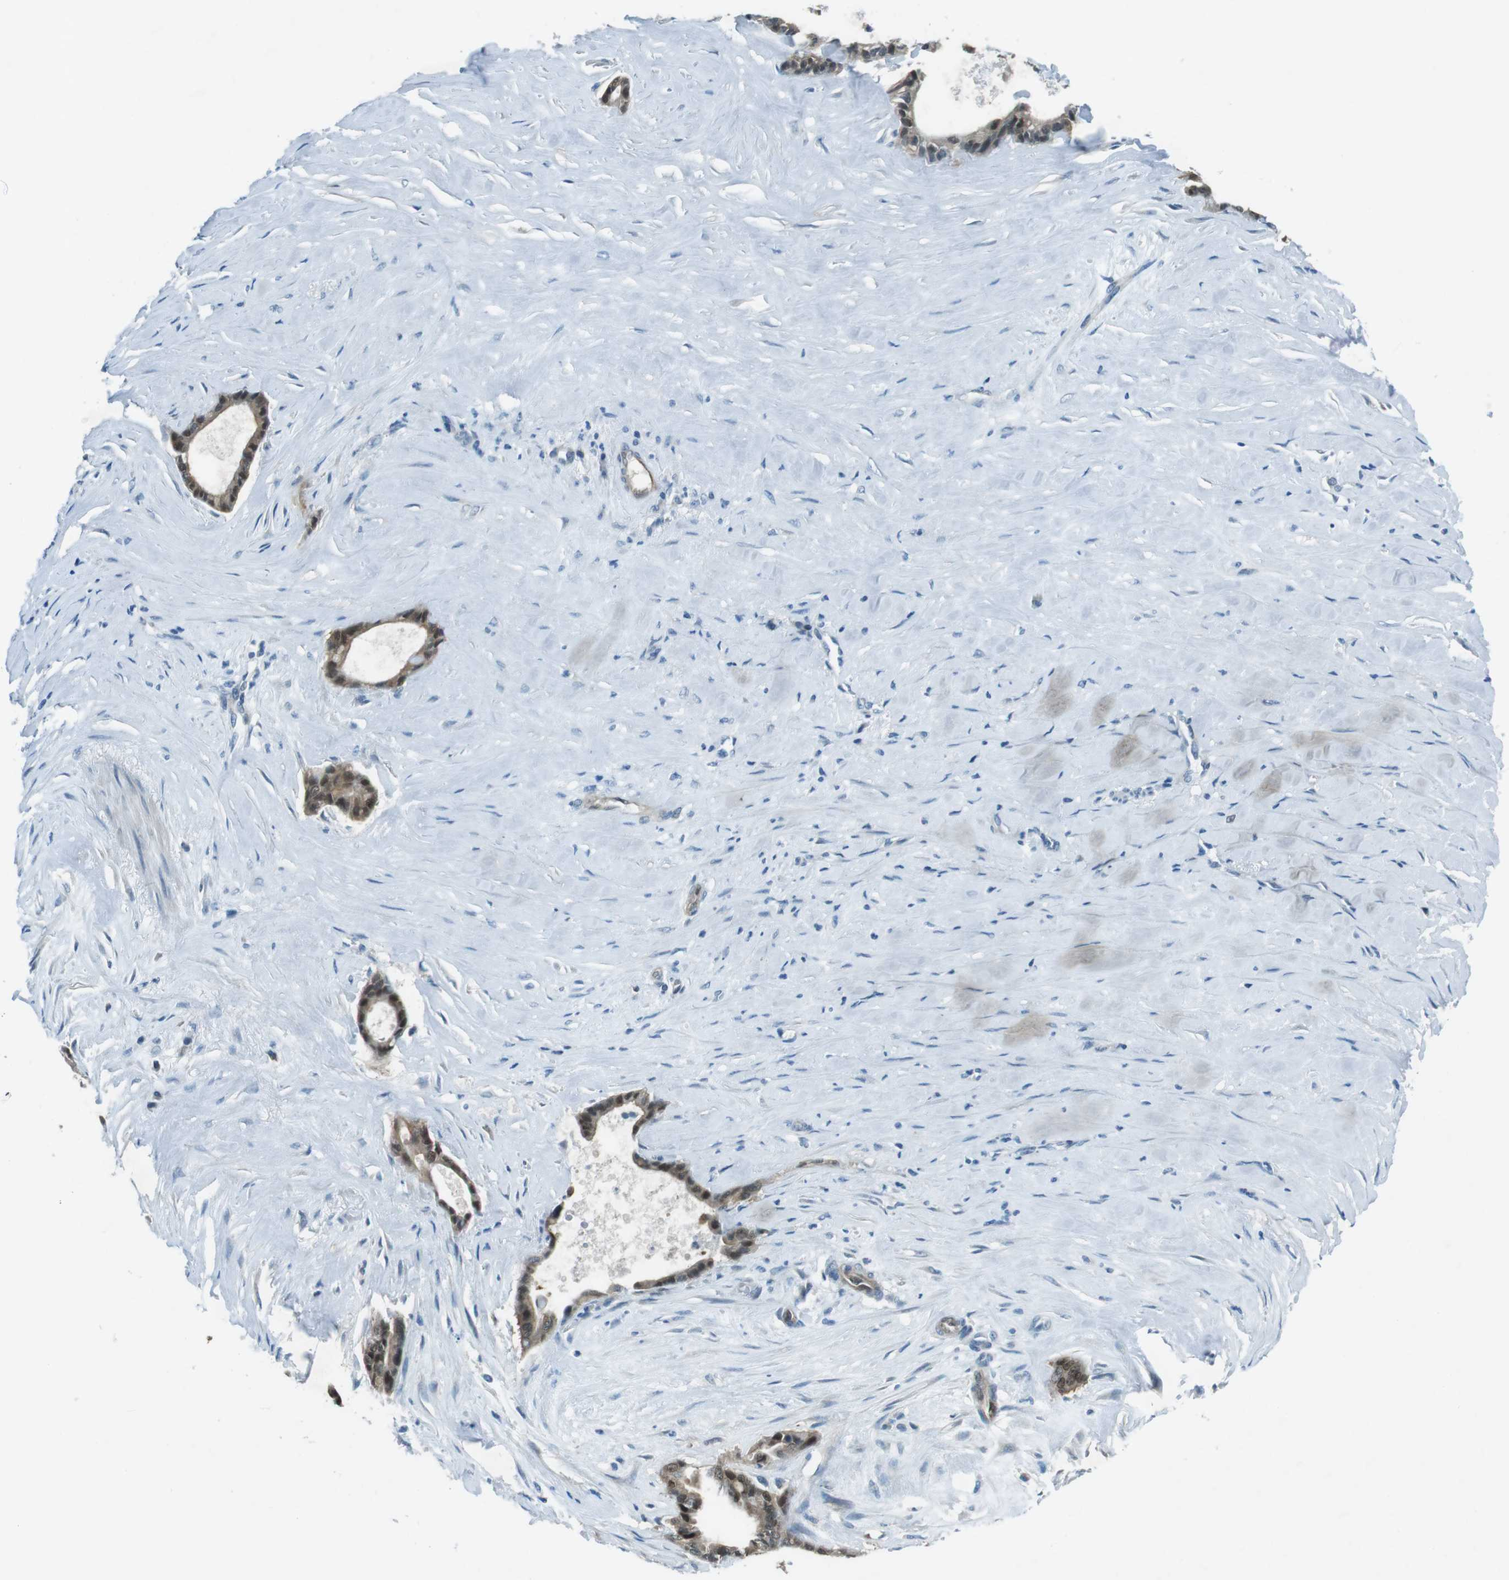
{"staining": {"intensity": "weak", "quantity": ">75%", "location": "cytoplasmic/membranous,nuclear"}, "tissue": "liver cancer", "cell_type": "Tumor cells", "image_type": "cancer", "snomed": [{"axis": "morphology", "description": "Cholangiocarcinoma"}, {"axis": "topography", "description": "Liver"}], "caption": "Weak cytoplasmic/membranous and nuclear positivity is appreciated in about >75% of tumor cells in liver cancer (cholangiocarcinoma). Immunohistochemistry (ihc) stains the protein of interest in brown and the nuclei are stained blue.", "gene": "MFAP3", "patient": {"sex": "female", "age": 55}}